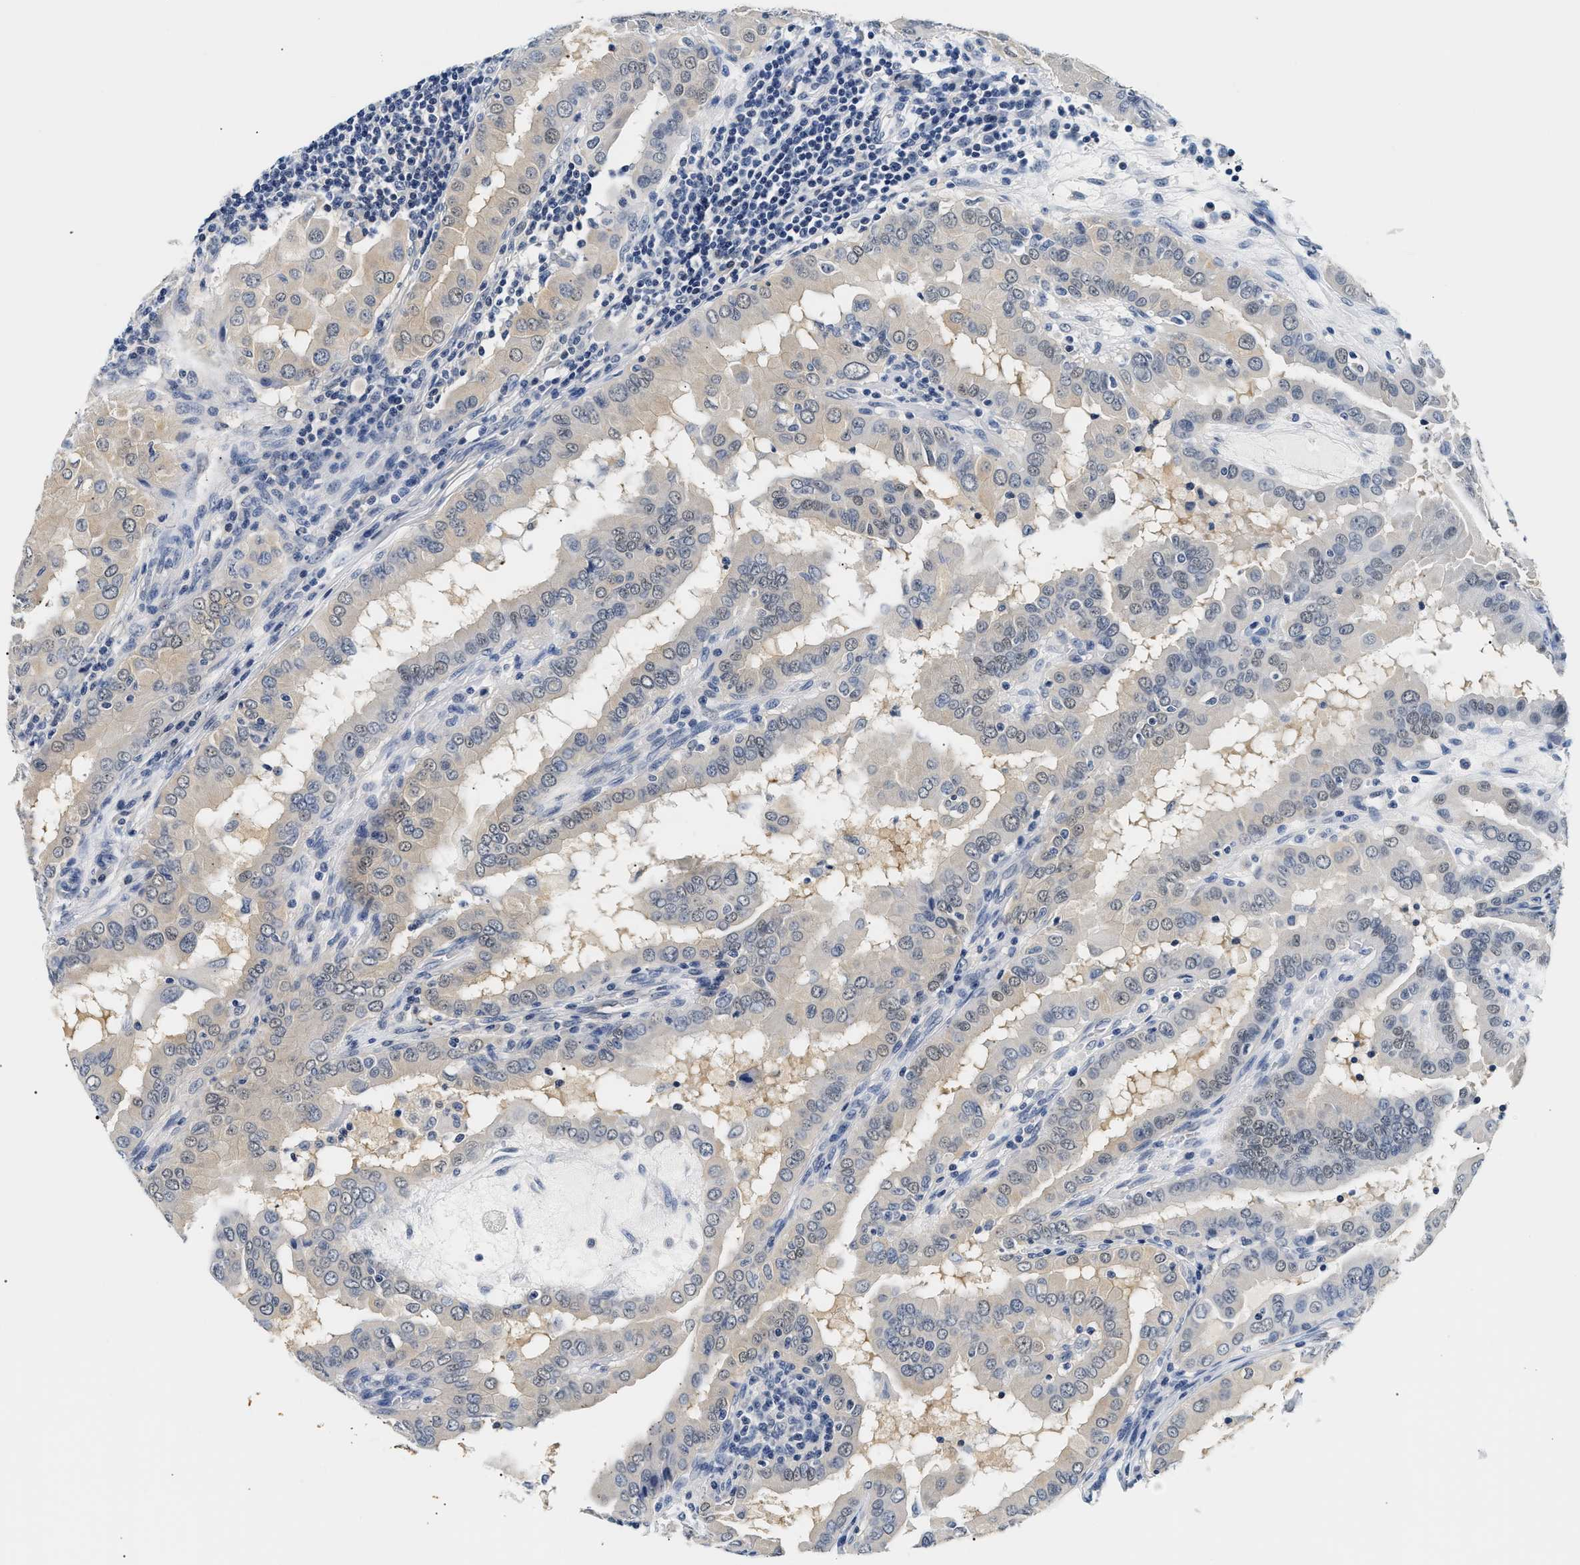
{"staining": {"intensity": "negative", "quantity": "none", "location": "none"}, "tissue": "thyroid cancer", "cell_type": "Tumor cells", "image_type": "cancer", "snomed": [{"axis": "morphology", "description": "Papillary adenocarcinoma, NOS"}, {"axis": "topography", "description": "Thyroid gland"}], "caption": "Papillary adenocarcinoma (thyroid) was stained to show a protein in brown. There is no significant expression in tumor cells. (Brightfield microscopy of DAB (3,3'-diaminobenzidine) IHC at high magnification).", "gene": "UCHL3", "patient": {"sex": "male", "age": 33}}